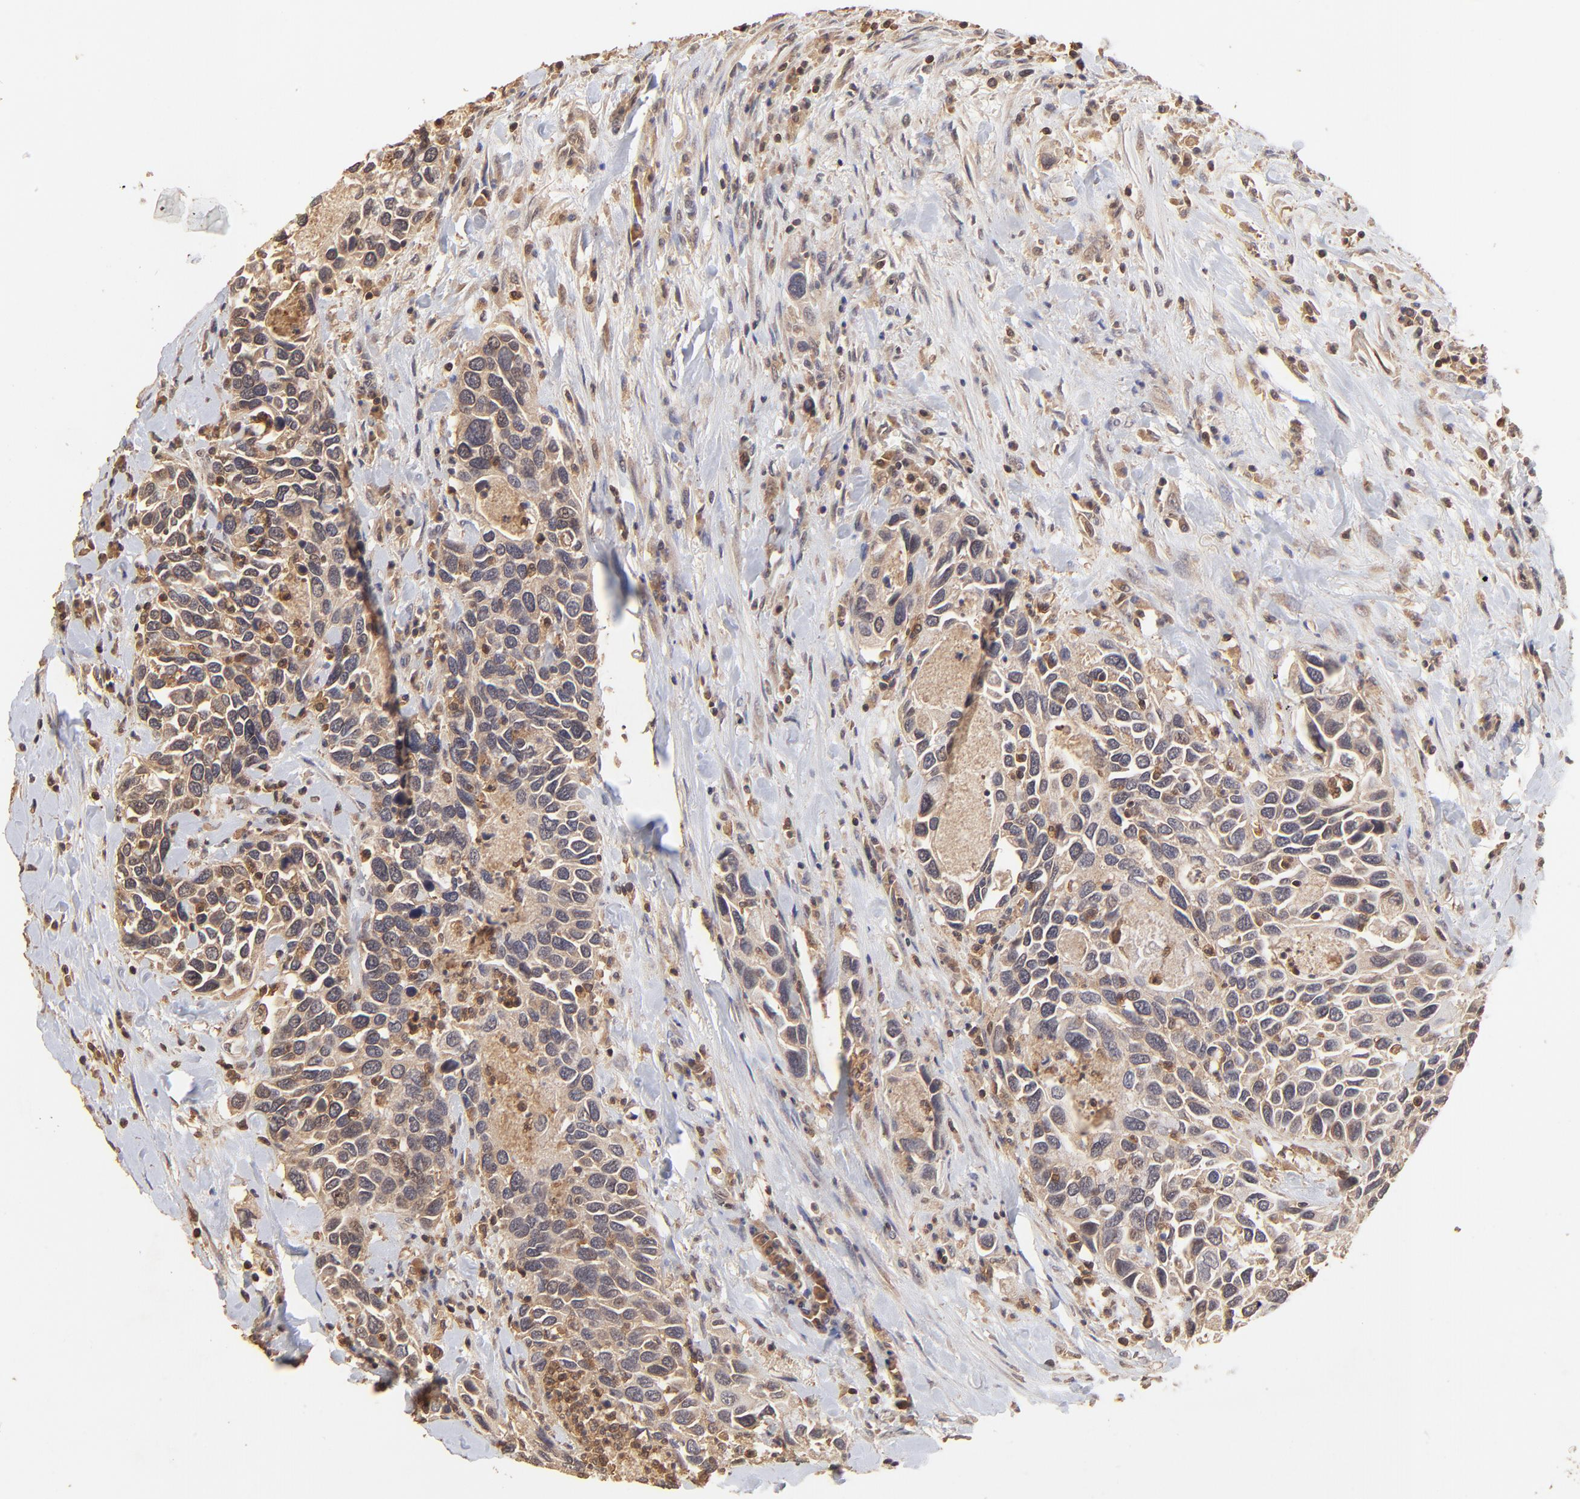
{"staining": {"intensity": "moderate", "quantity": ">75%", "location": "cytoplasmic/membranous"}, "tissue": "urothelial cancer", "cell_type": "Tumor cells", "image_type": "cancer", "snomed": [{"axis": "morphology", "description": "Urothelial carcinoma, High grade"}, {"axis": "topography", "description": "Urinary bladder"}], "caption": "DAB (3,3'-diaminobenzidine) immunohistochemical staining of urothelial cancer exhibits moderate cytoplasmic/membranous protein staining in about >75% of tumor cells.", "gene": "STON2", "patient": {"sex": "male", "age": 66}}